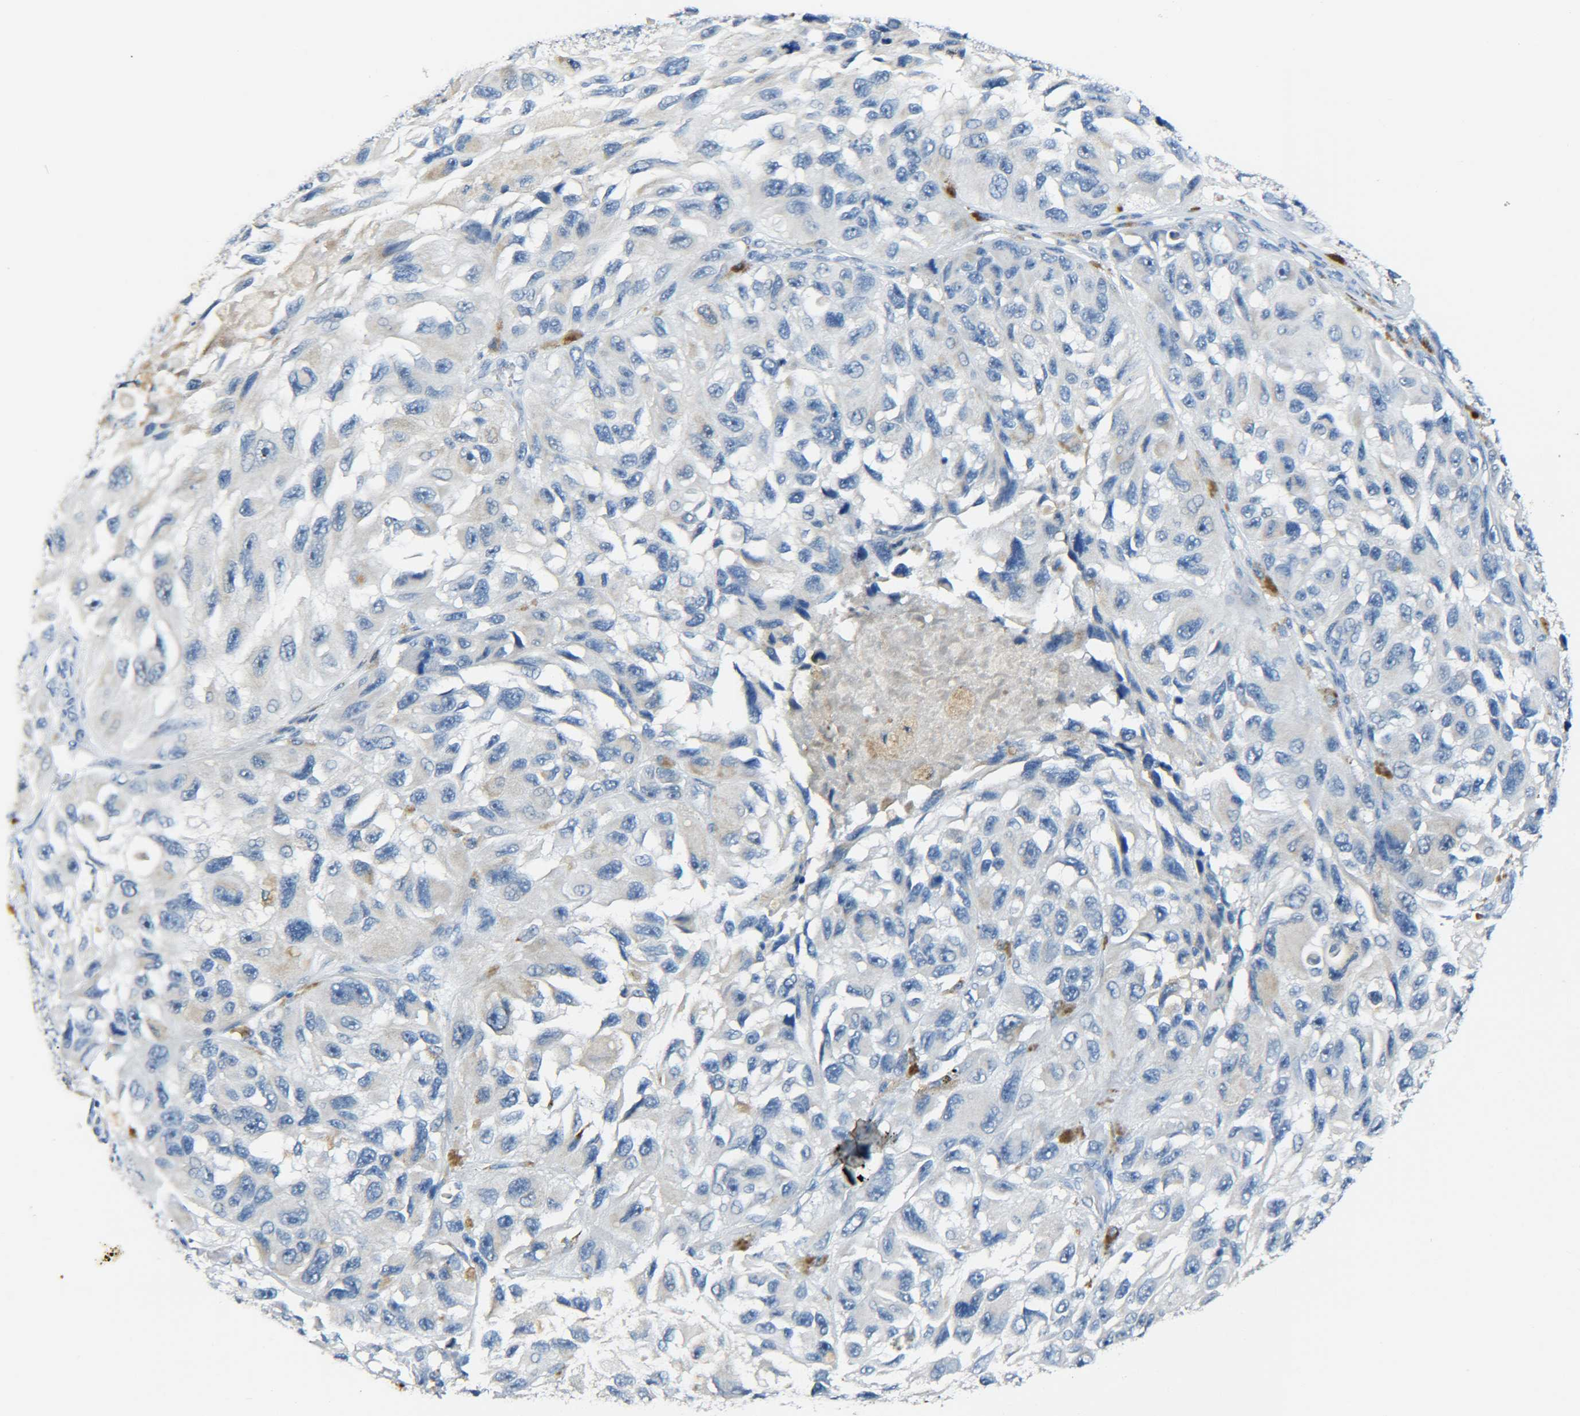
{"staining": {"intensity": "negative", "quantity": "none", "location": "none"}, "tissue": "melanoma", "cell_type": "Tumor cells", "image_type": "cancer", "snomed": [{"axis": "morphology", "description": "Malignant melanoma, NOS"}, {"axis": "topography", "description": "Skin"}], "caption": "This is a image of immunohistochemistry staining of malignant melanoma, which shows no positivity in tumor cells. (DAB (3,3'-diaminobenzidine) immunohistochemistry, high magnification).", "gene": "C15orf48", "patient": {"sex": "female", "age": 73}}